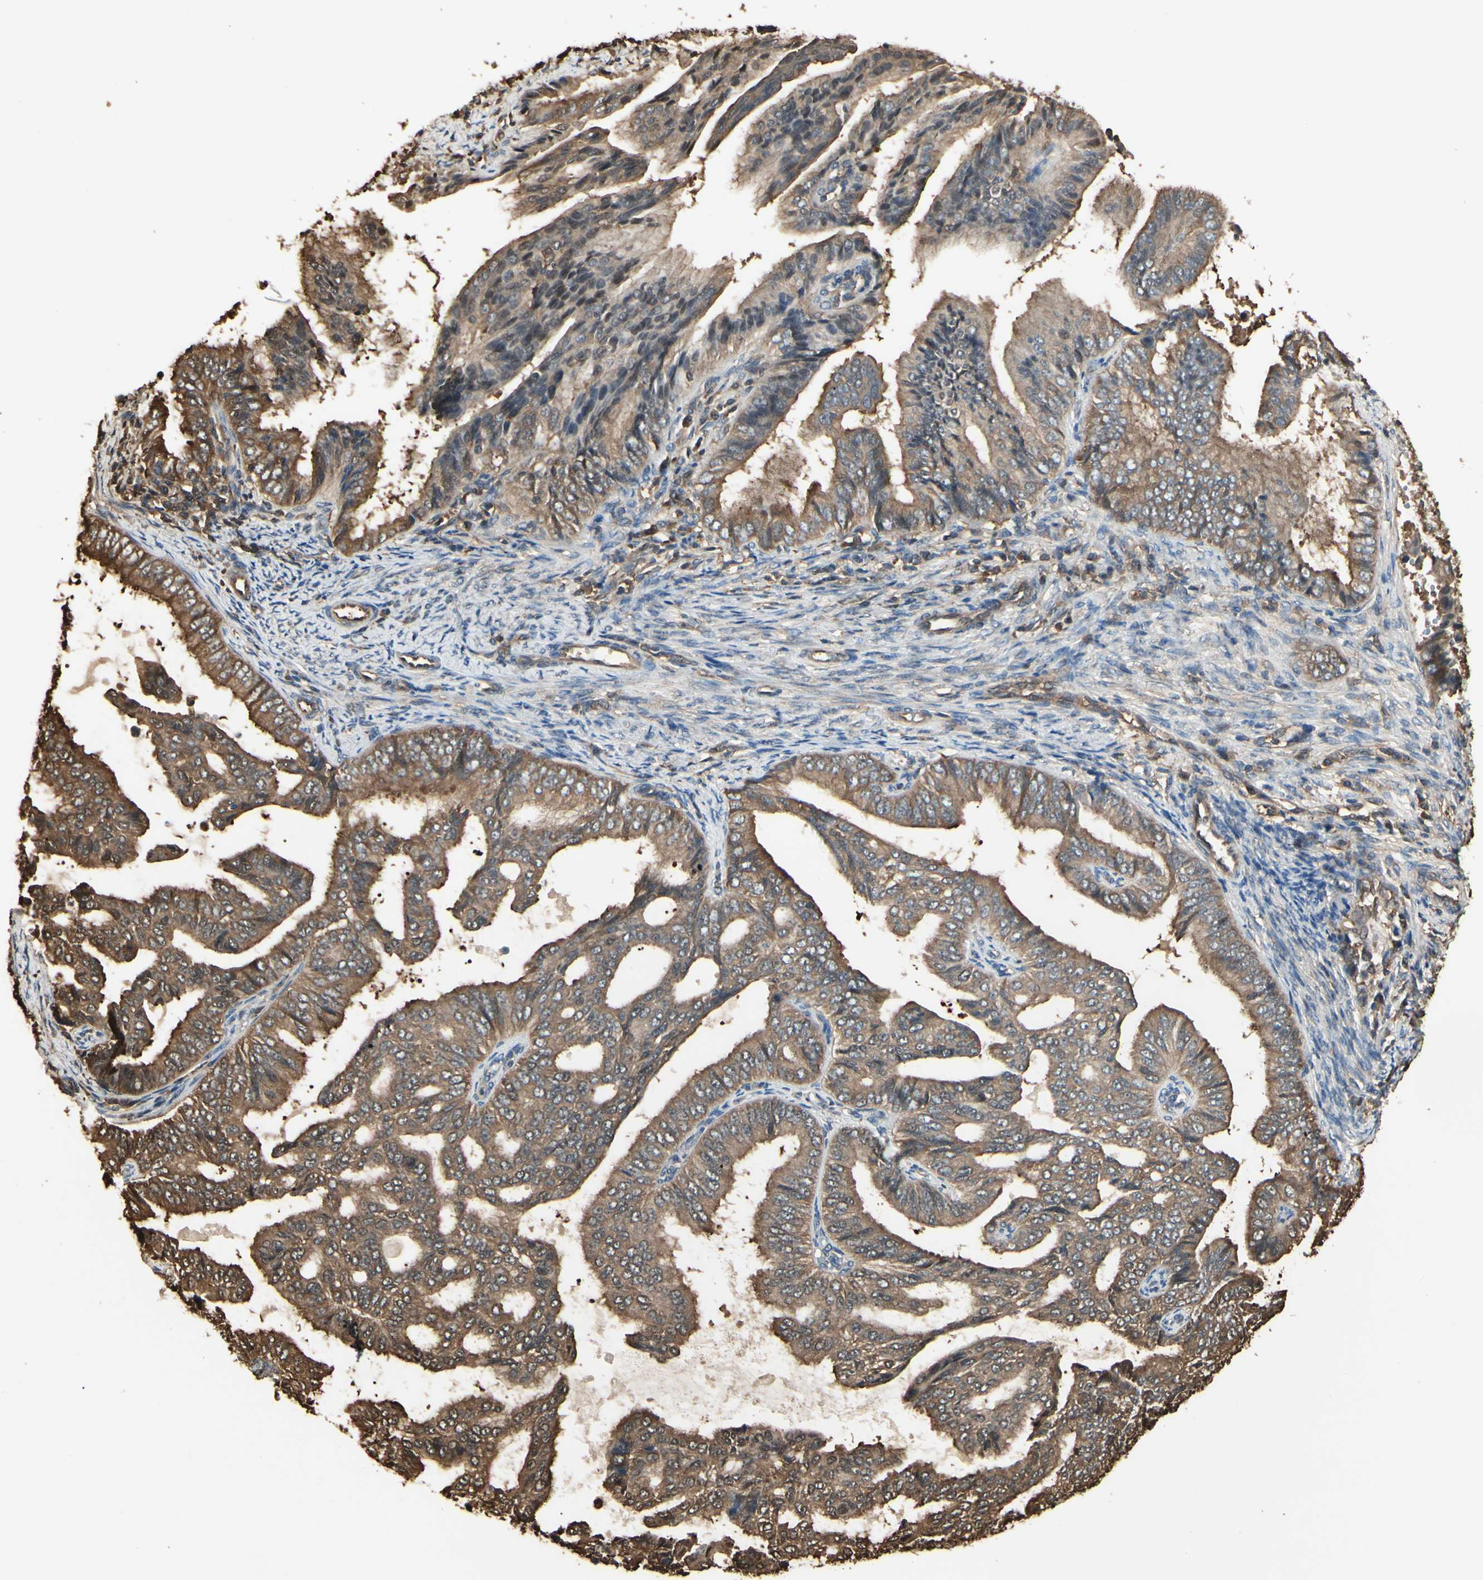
{"staining": {"intensity": "moderate", "quantity": ">75%", "location": "cytoplasmic/membranous"}, "tissue": "endometrial cancer", "cell_type": "Tumor cells", "image_type": "cancer", "snomed": [{"axis": "morphology", "description": "Adenocarcinoma, NOS"}, {"axis": "topography", "description": "Endometrium"}], "caption": "Protein expression analysis of human endometrial adenocarcinoma reveals moderate cytoplasmic/membranous positivity in about >75% of tumor cells.", "gene": "YWHAE", "patient": {"sex": "female", "age": 58}}